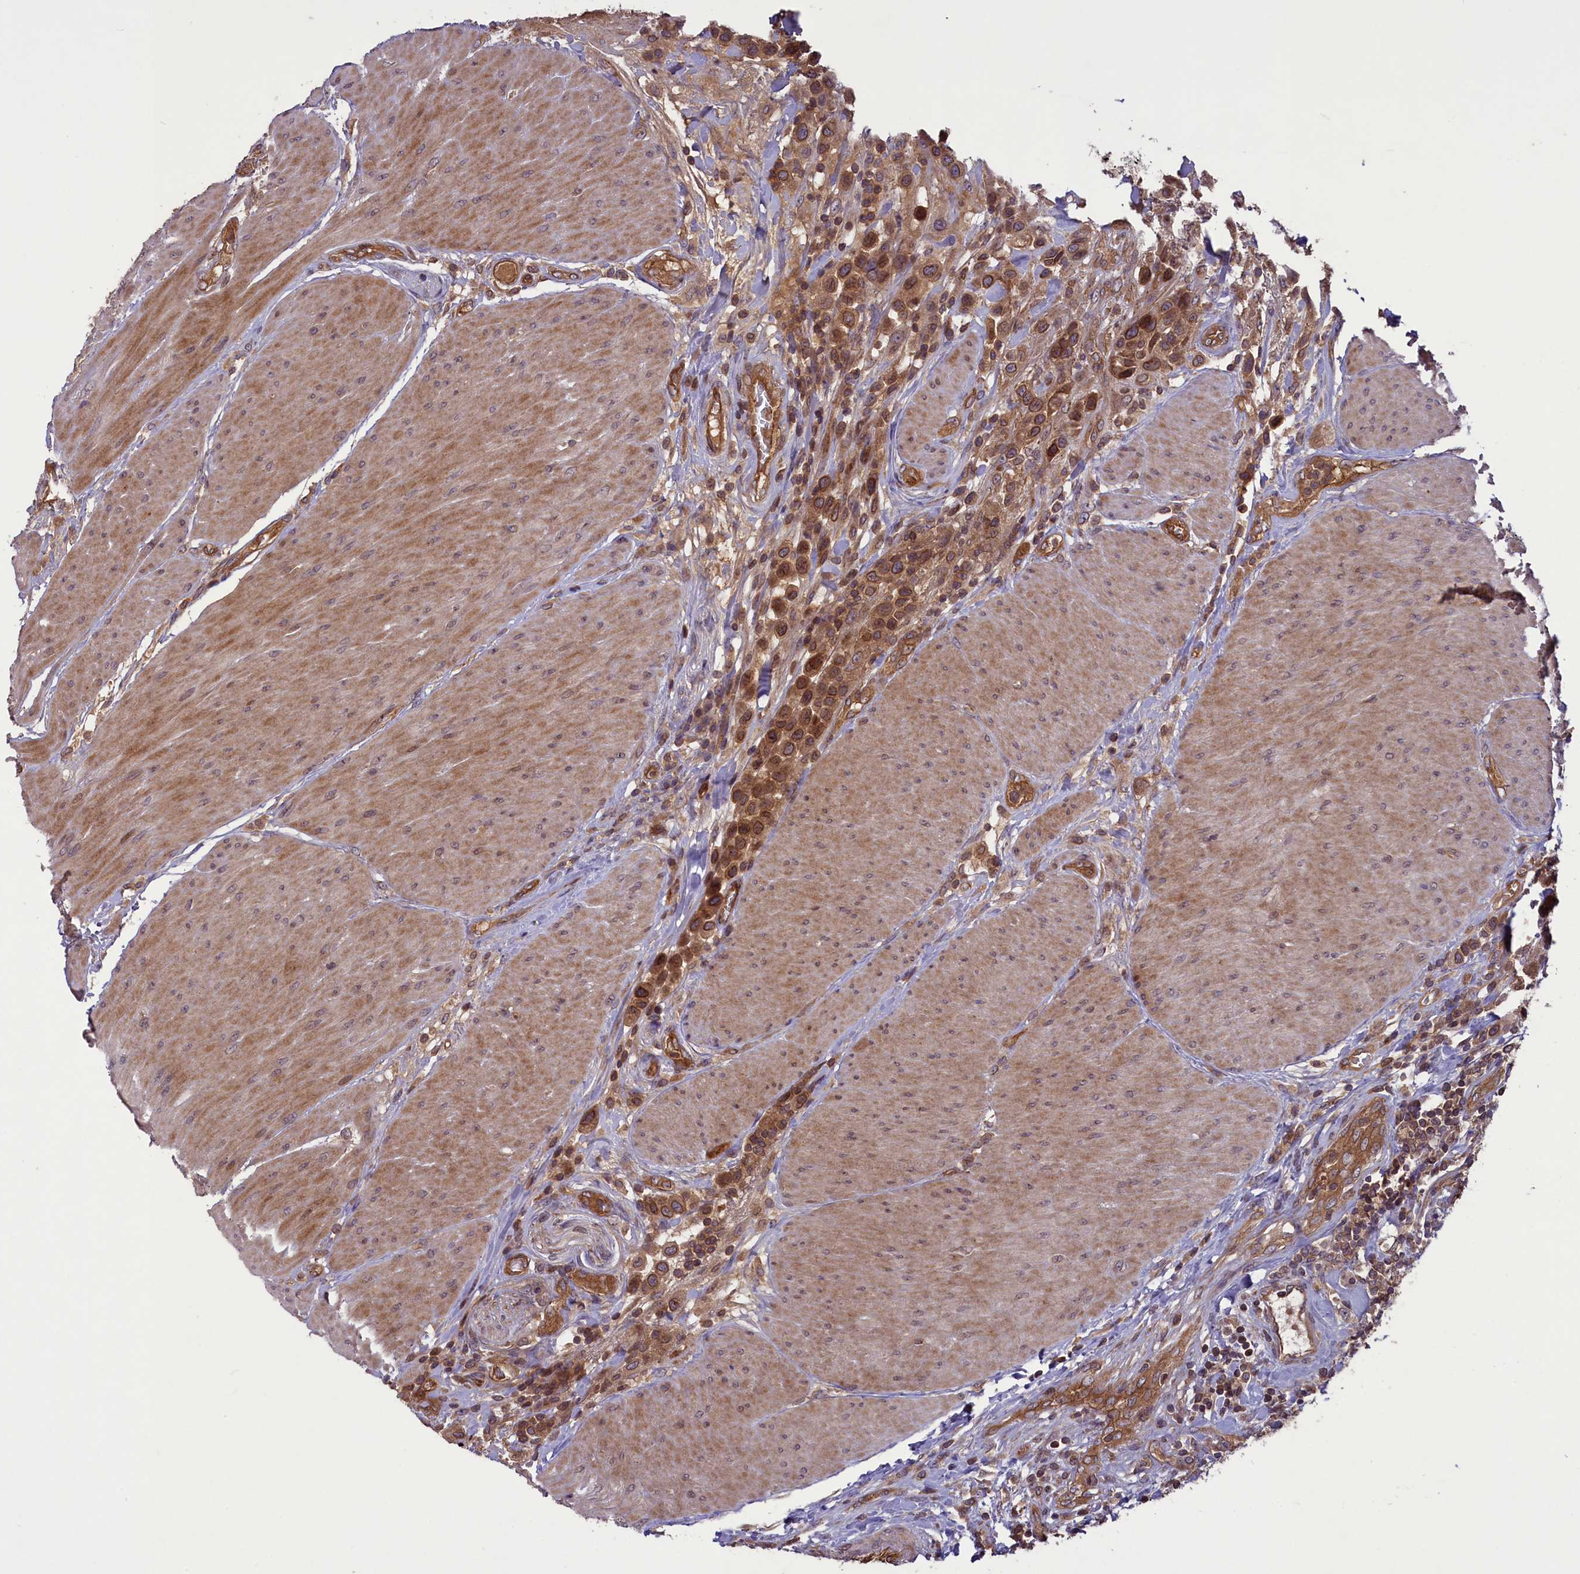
{"staining": {"intensity": "moderate", "quantity": ">75%", "location": "cytoplasmic/membranous,nuclear"}, "tissue": "urothelial cancer", "cell_type": "Tumor cells", "image_type": "cancer", "snomed": [{"axis": "morphology", "description": "Urothelial carcinoma, High grade"}, {"axis": "topography", "description": "Urinary bladder"}], "caption": "Human urothelial cancer stained with a brown dye shows moderate cytoplasmic/membranous and nuclear positive expression in about >75% of tumor cells.", "gene": "CCDC125", "patient": {"sex": "male", "age": 50}}